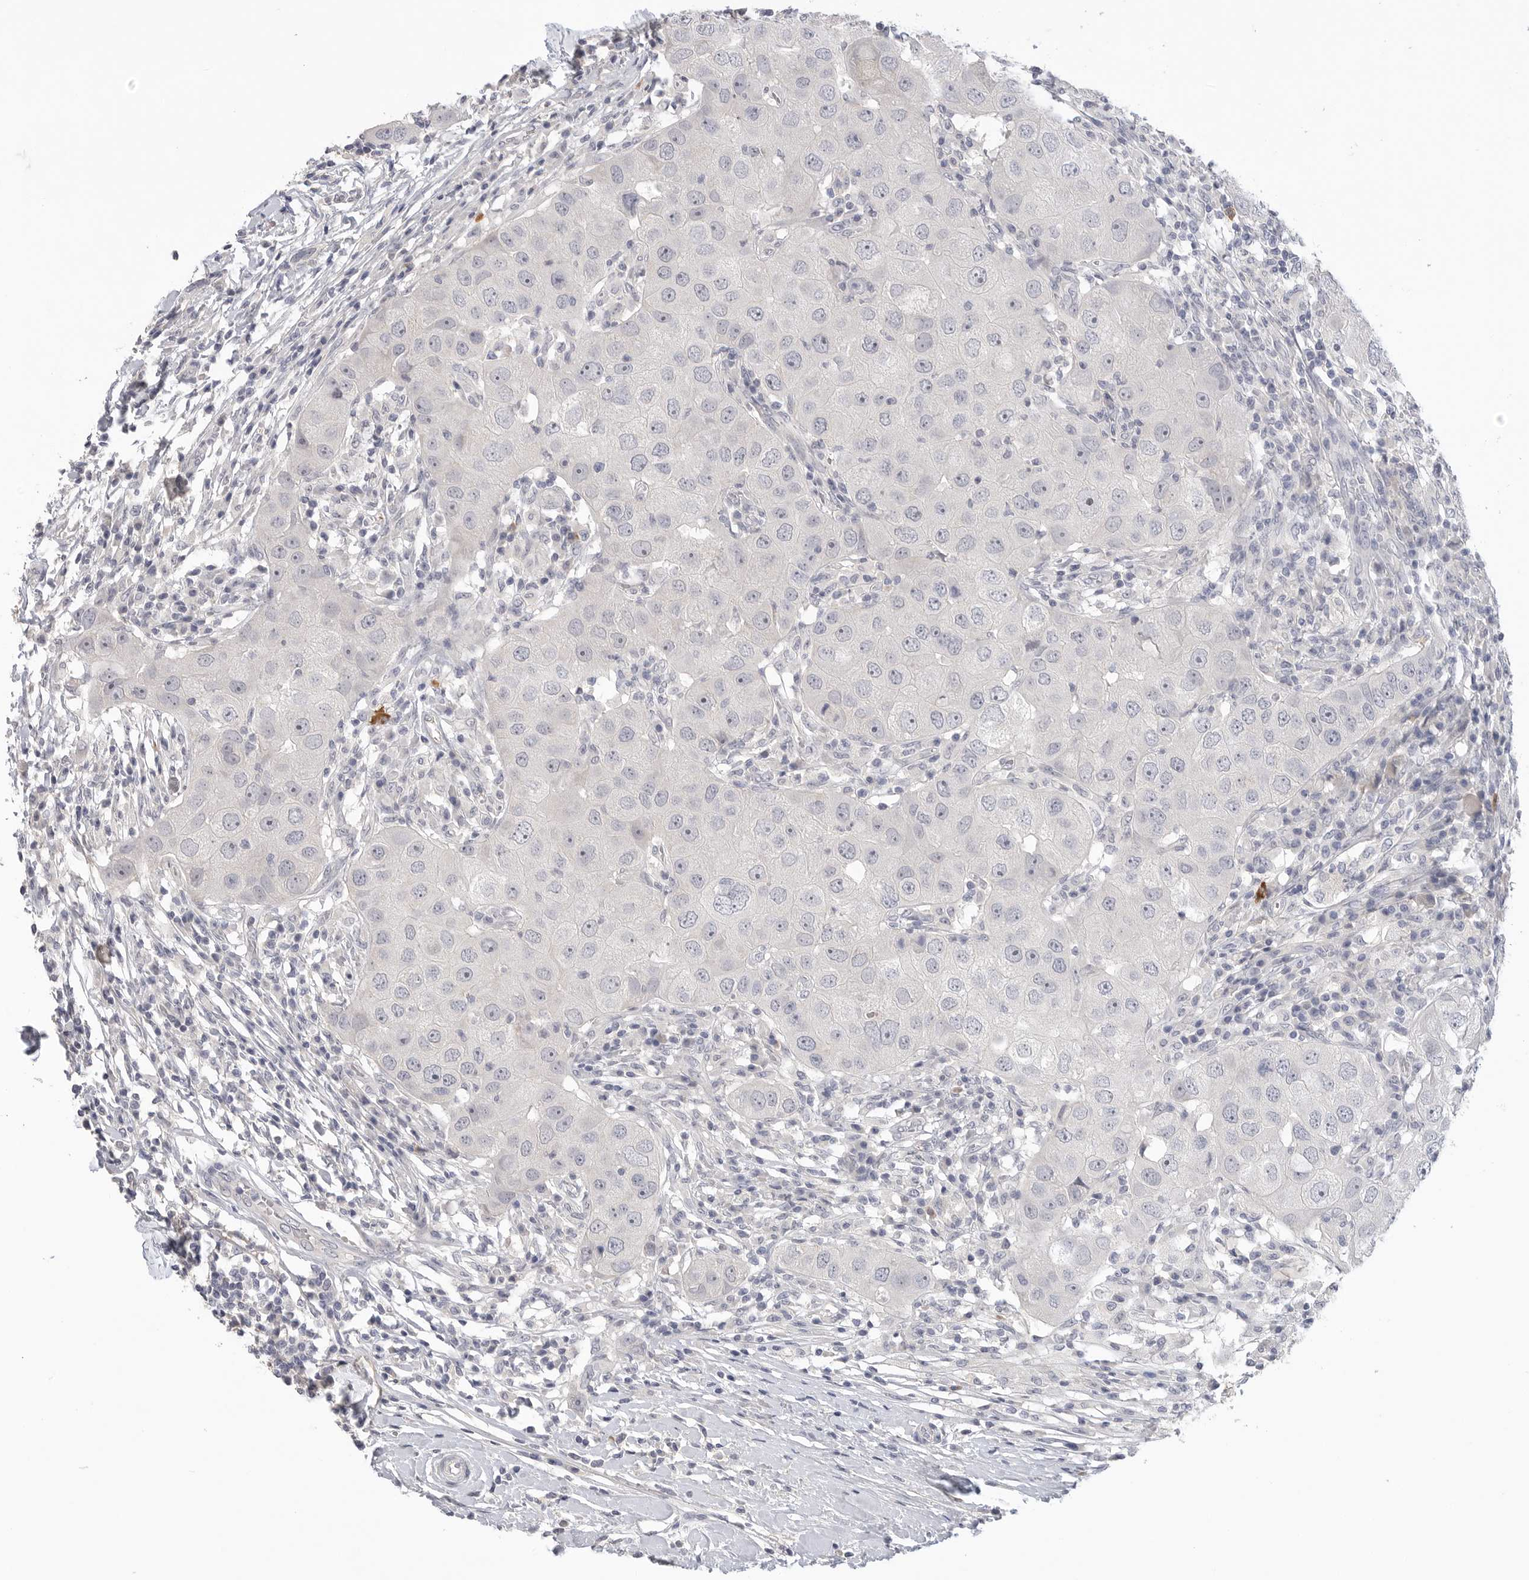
{"staining": {"intensity": "negative", "quantity": "none", "location": "none"}, "tissue": "breast cancer", "cell_type": "Tumor cells", "image_type": "cancer", "snomed": [{"axis": "morphology", "description": "Duct carcinoma"}, {"axis": "topography", "description": "Breast"}], "caption": "An immunohistochemistry (IHC) photomicrograph of breast cancer (infiltrating ductal carcinoma) is shown. There is no staining in tumor cells of breast cancer (infiltrating ductal carcinoma).", "gene": "FBN2", "patient": {"sex": "female", "age": 27}}